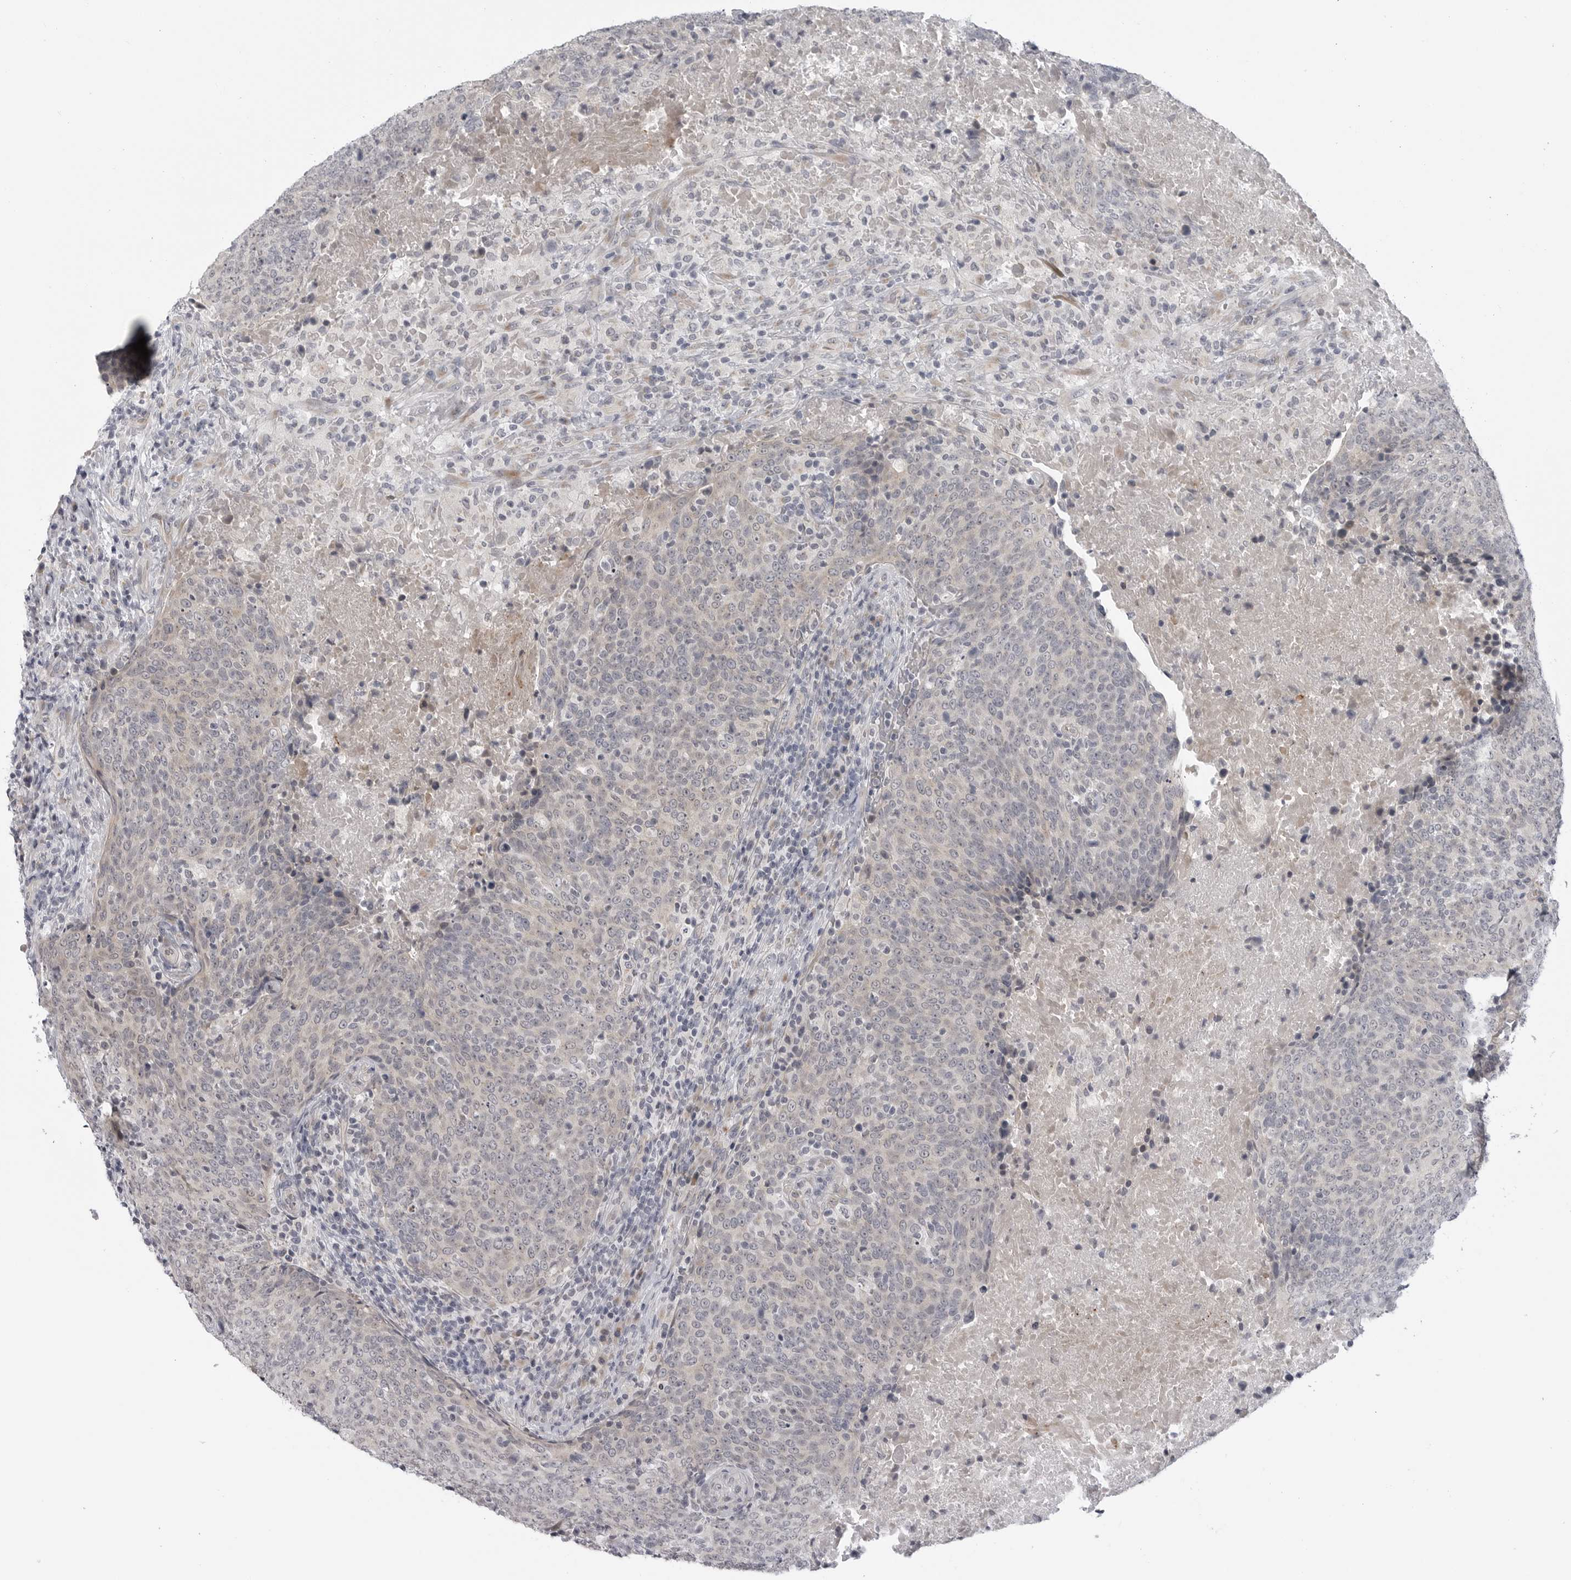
{"staining": {"intensity": "negative", "quantity": "none", "location": "none"}, "tissue": "head and neck cancer", "cell_type": "Tumor cells", "image_type": "cancer", "snomed": [{"axis": "morphology", "description": "Squamous cell carcinoma, NOS"}, {"axis": "morphology", "description": "Squamous cell carcinoma, metastatic, NOS"}, {"axis": "topography", "description": "Lymph node"}, {"axis": "topography", "description": "Head-Neck"}], "caption": "Human head and neck squamous cell carcinoma stained for a protein using IHC demonstrates no expression in tumor cells.", "gene": "LRRC45", "patient": {"sex": "male", "age": 62}}